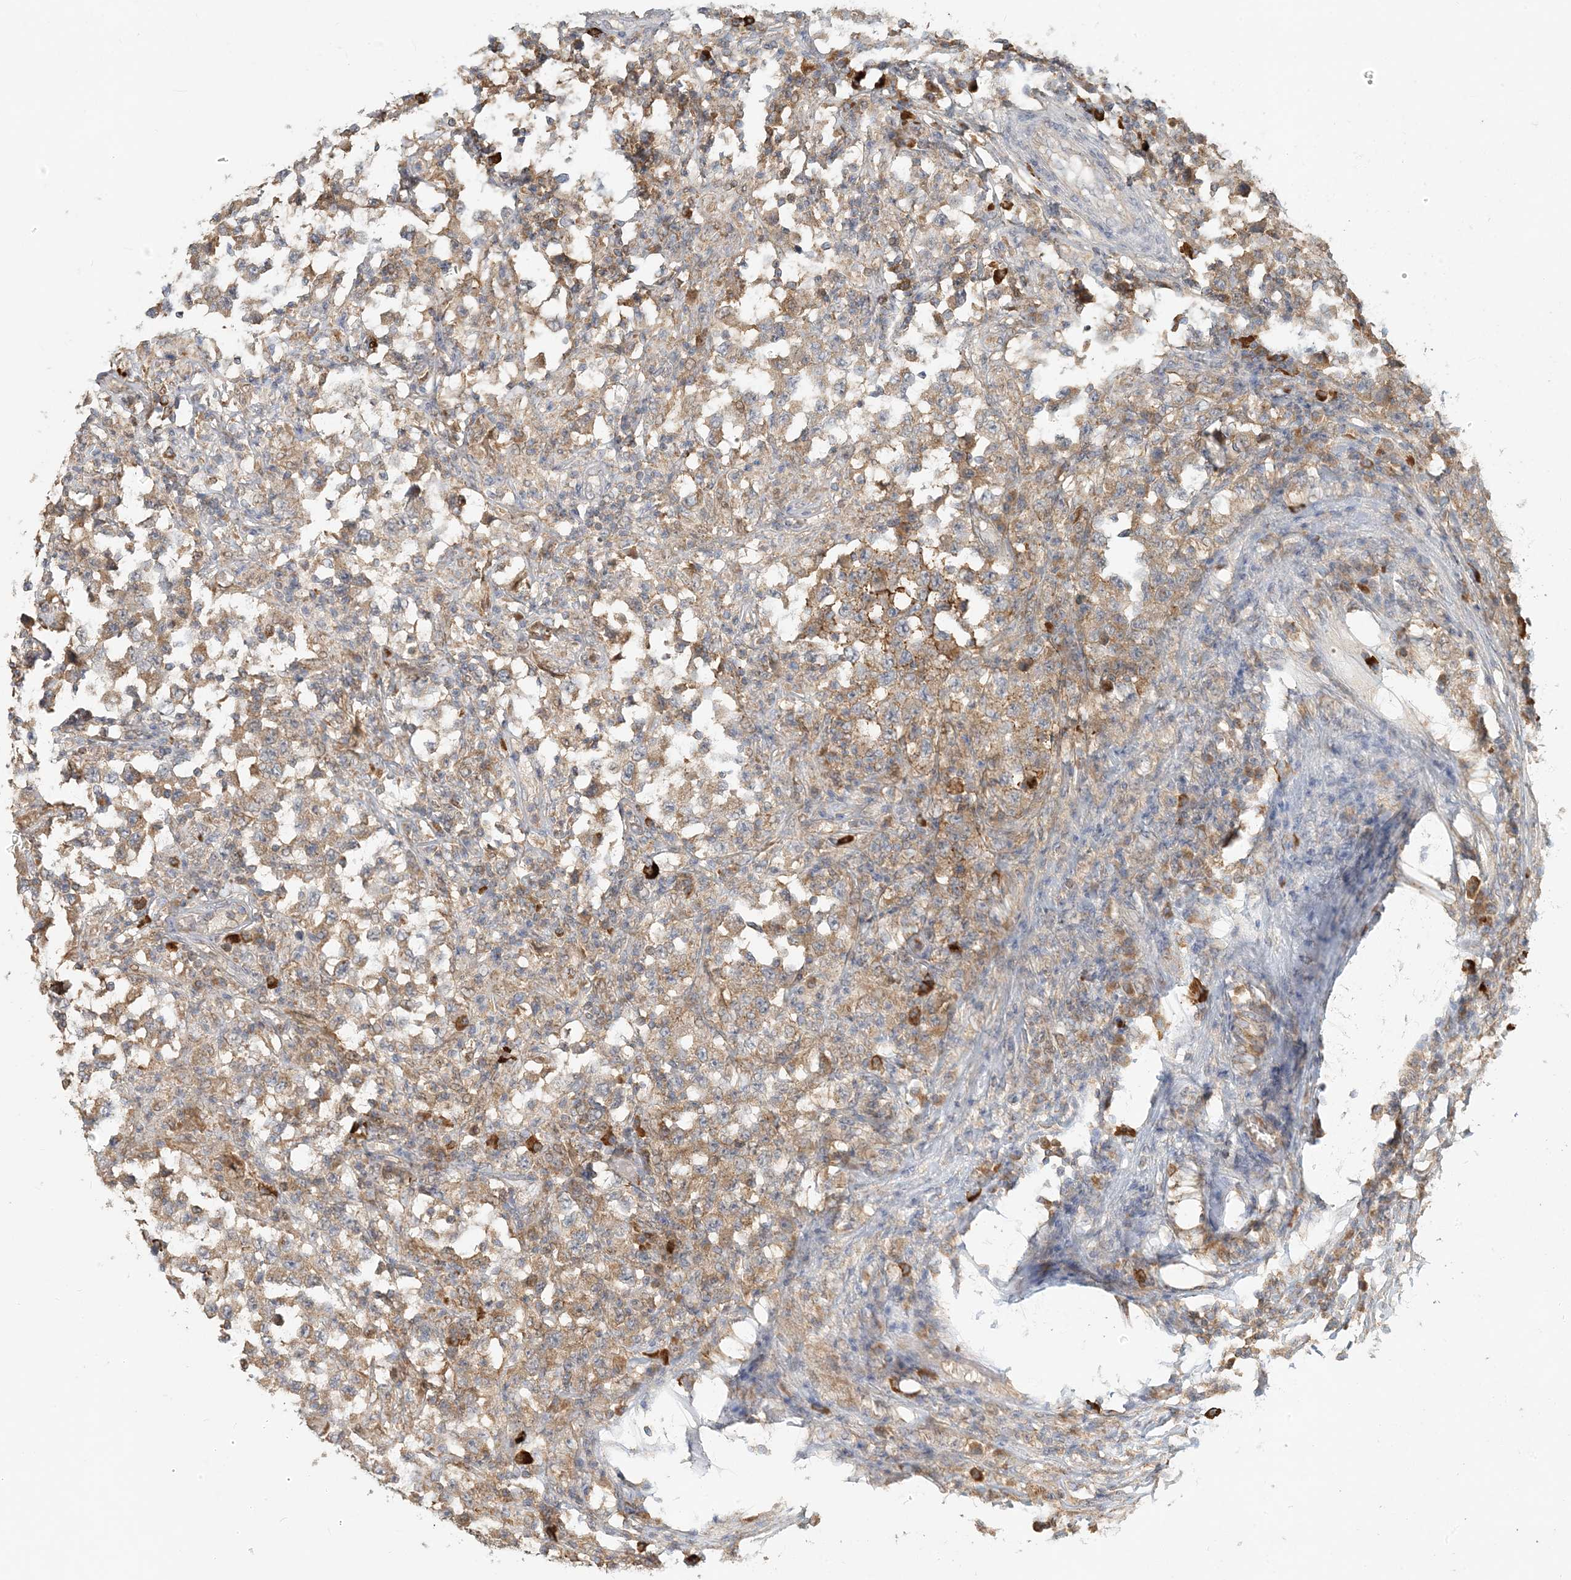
{"staining": {"intensity": "moderate", "quantity": "25%-75%", "location": "cytoplasmic/membranous"}, "tissue": "testis cancer", "cell_type": "Tumor cells", "image_type": "cancer", "snomed": [{"axis": "morphology", "description": "Carcinoma, Embryonal, NOS"}, {"axis": "topography", "description": "Testis"}], "caption": "IHC of testis embryonal carcinoma exhibits medium levels of moderate cytoplasmic/membranous staining in about 25%-75% of tumor cells.", "gene": "MCOLN1", "patient": {"sex": "male", "age": 21}}